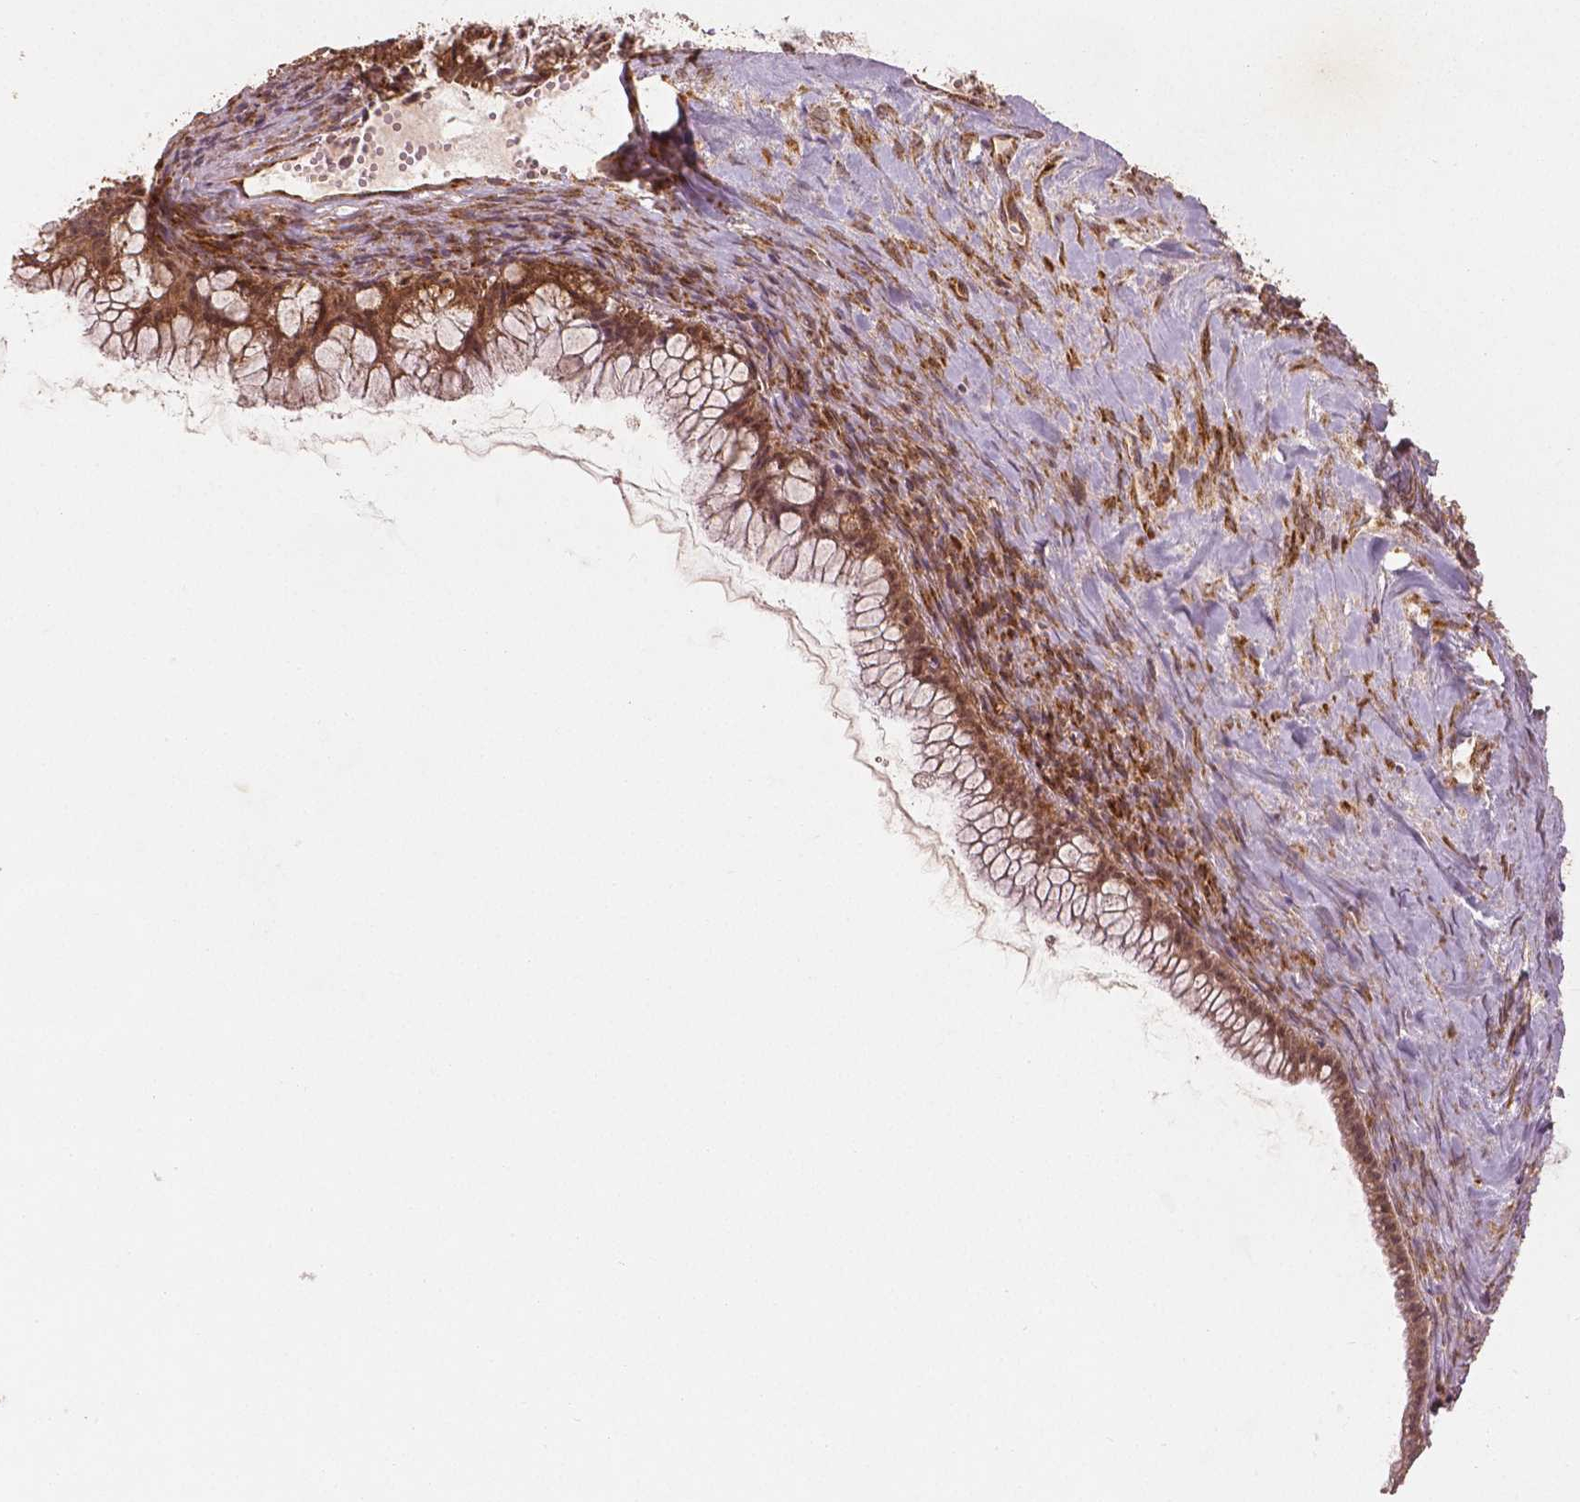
{"staining": {"intensity": "strong", "quantity": ">75%", "location": "cytoplasmic/membranous"}, "tissue": "ovarian cancer", "cell_type": "Tumor cells", "image_type": "cancer", "snomed": [{"axis": "morphology", "description": "Cystadenocarcinoma, mucinous, NOS"}, {"axis": "topography", "description": "Ovary"}], "caption": "Ovarian cancer stained for a protein reveals strong cytoplasmic/membranous positivity in tumor cells.", "gene": "PGAM5", "patient": {"sex": "female", "age": 41}}